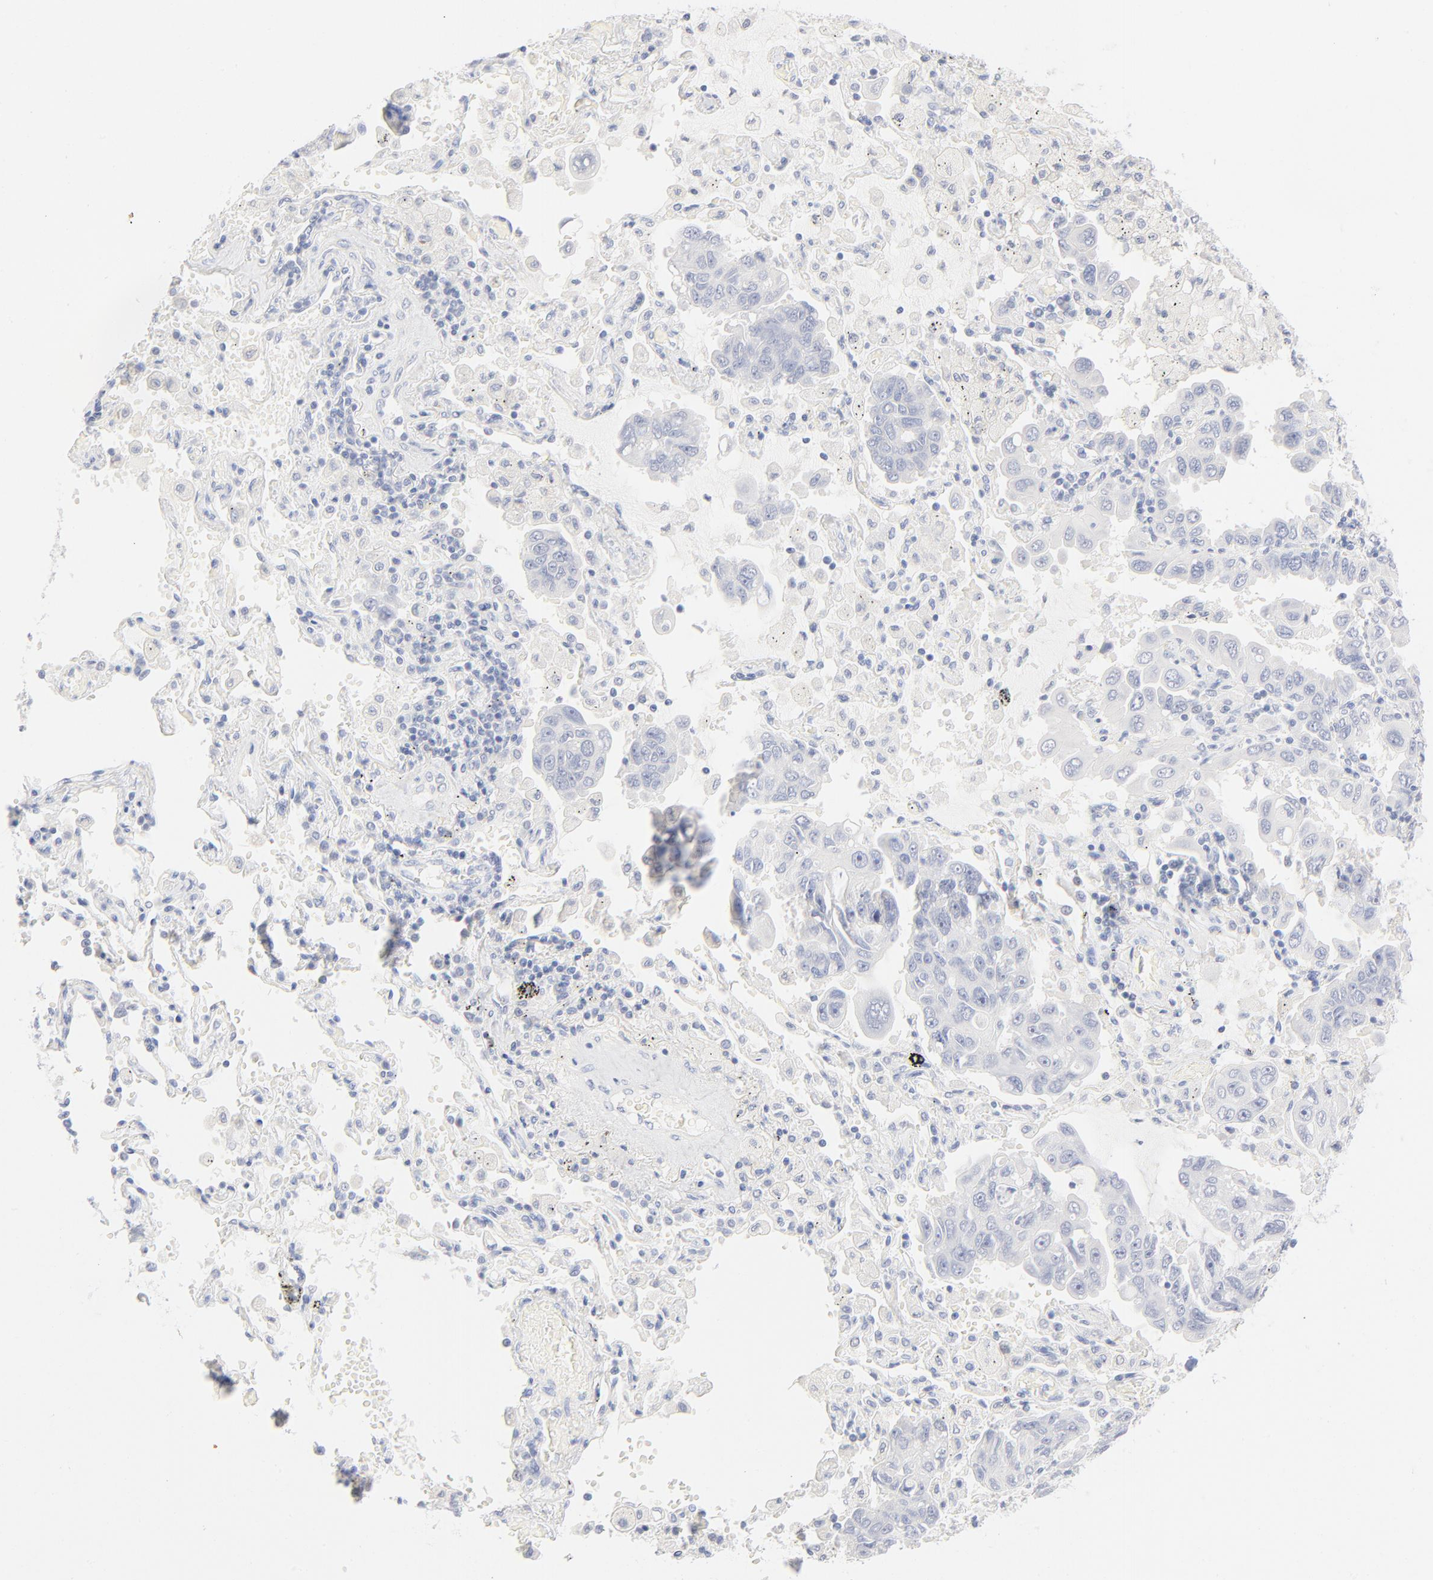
{"staining": {"intensity": "negative", "quantity": "none", "location": "none"}, "tissue": "lung cancer", "cell_type": "Tumor cells", "image_type": "cancer", "snomed": [{"axis": "morphology", "description": "Adenocarcinoma, NOS"}, {"axis": "topography", "description": "Lung"}], "caption": "High magnification brightfield microscopy of adenocarcinoma (lung) stained with DAB (3,3'-diaminobenzidine) (brown) and counterstained with hematoxylin (blue): tumor cells show no significant staining. (DAB immunohistochemistry (IHC) visualized using brightfield microscopy, high magnification).", "gene": "ONECUT1", "patient": {"sex": "male", "age": 64}}